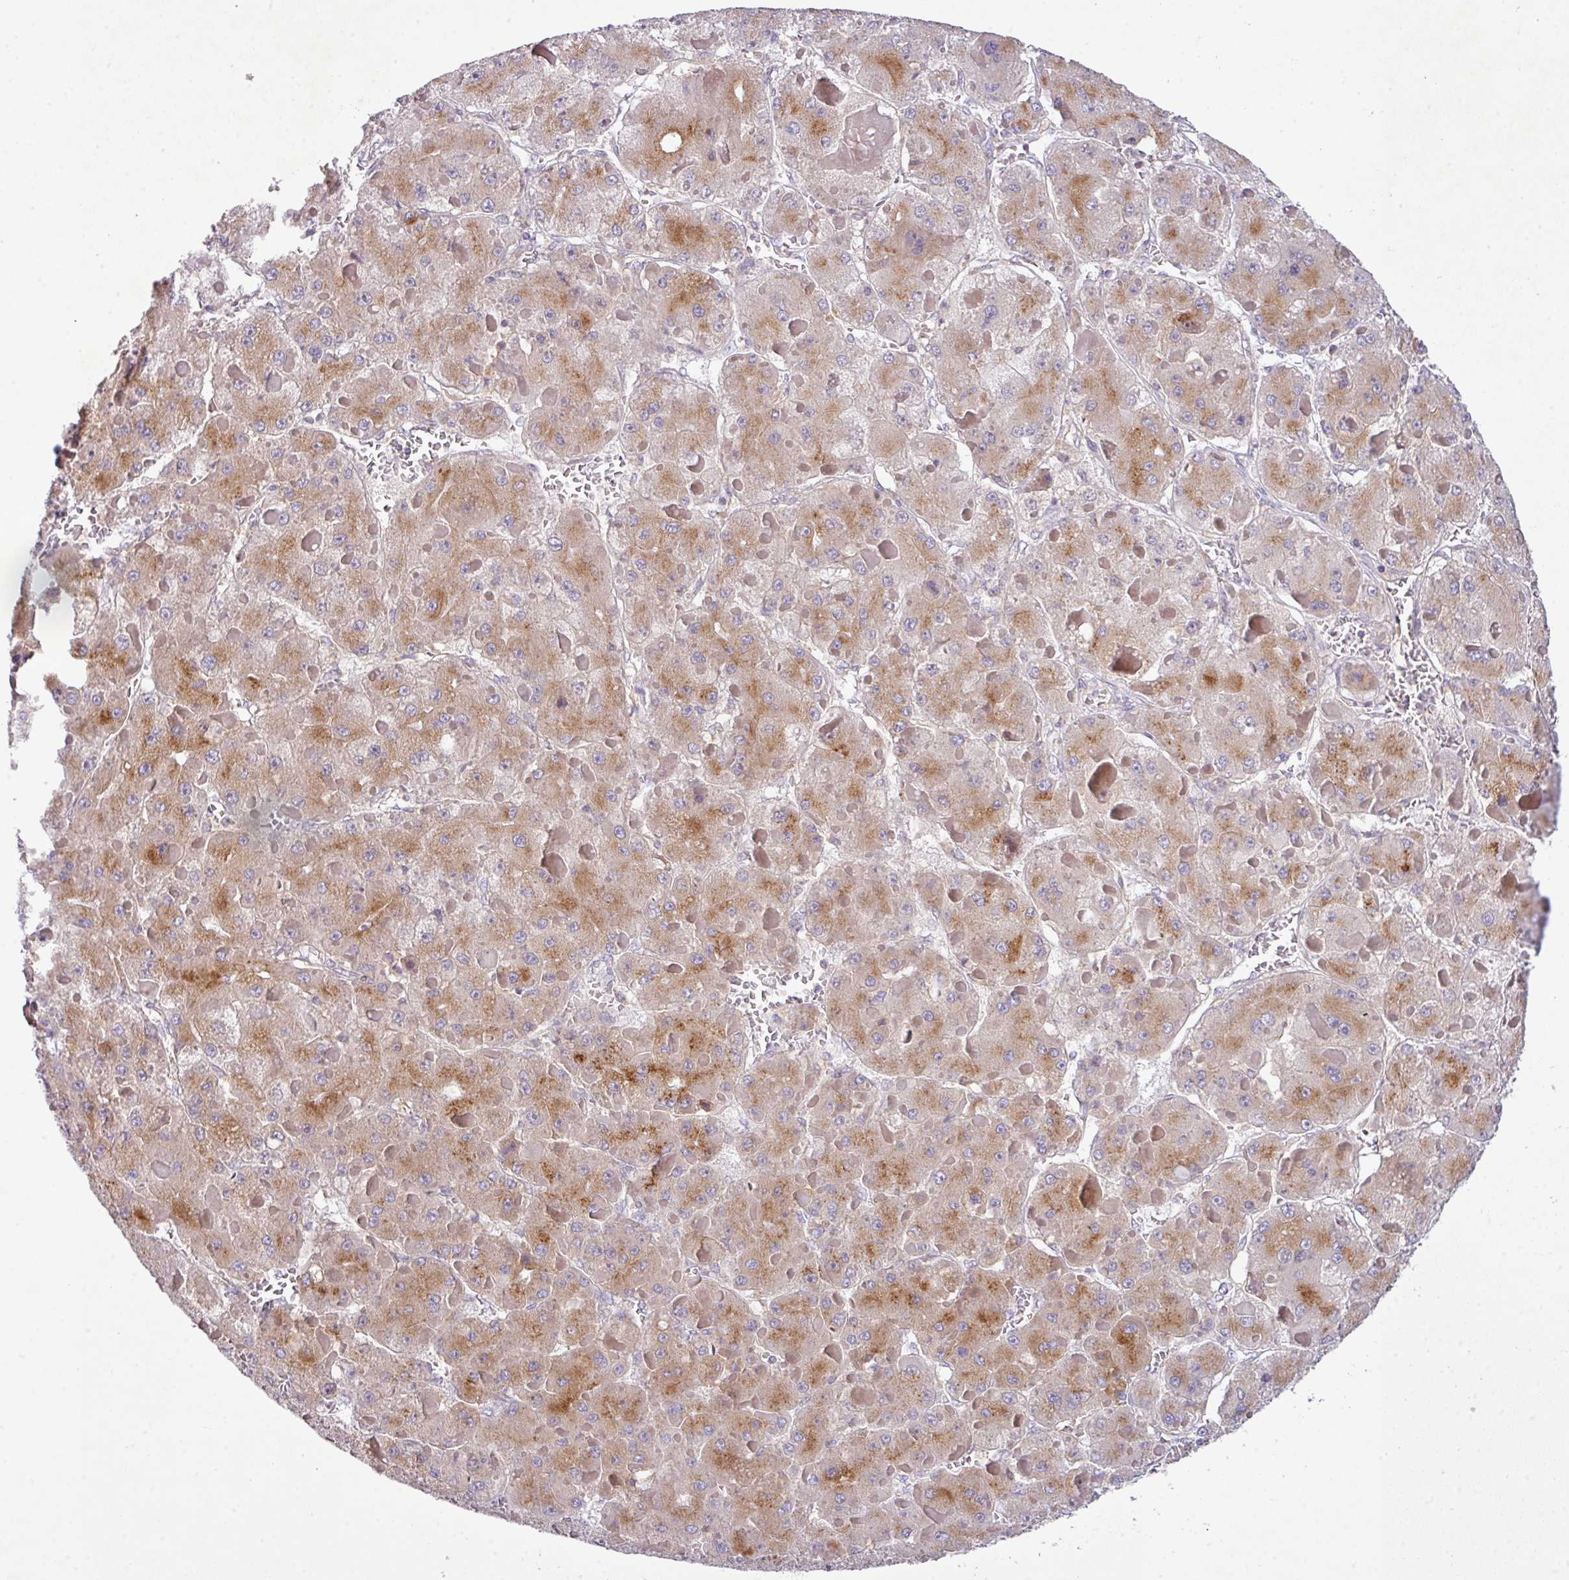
{"staining": {"intensity": "moderate", "quantity": "25%-75%", "location": "cytoplasmic/membranous"}, "tissue": "liver cancer", "cell_type": "Tumor cells", "image_type": "cancer", "snomed": [{"axis": "morphology", "description": "Carcinoma, Hepatocellular, NOS"}, {"axis": "topography", "description": "Liver"}], "caption": "A photomicrograph showing moderate cytoplasmic/membranous staining in approximately 25%-75% of tumor cells in liver hepatocellular carcinoma, as visualized by brown immunohistochemical staining.", "gene": "VTI1A", "patient": {"sex": "female", "age": 73}}